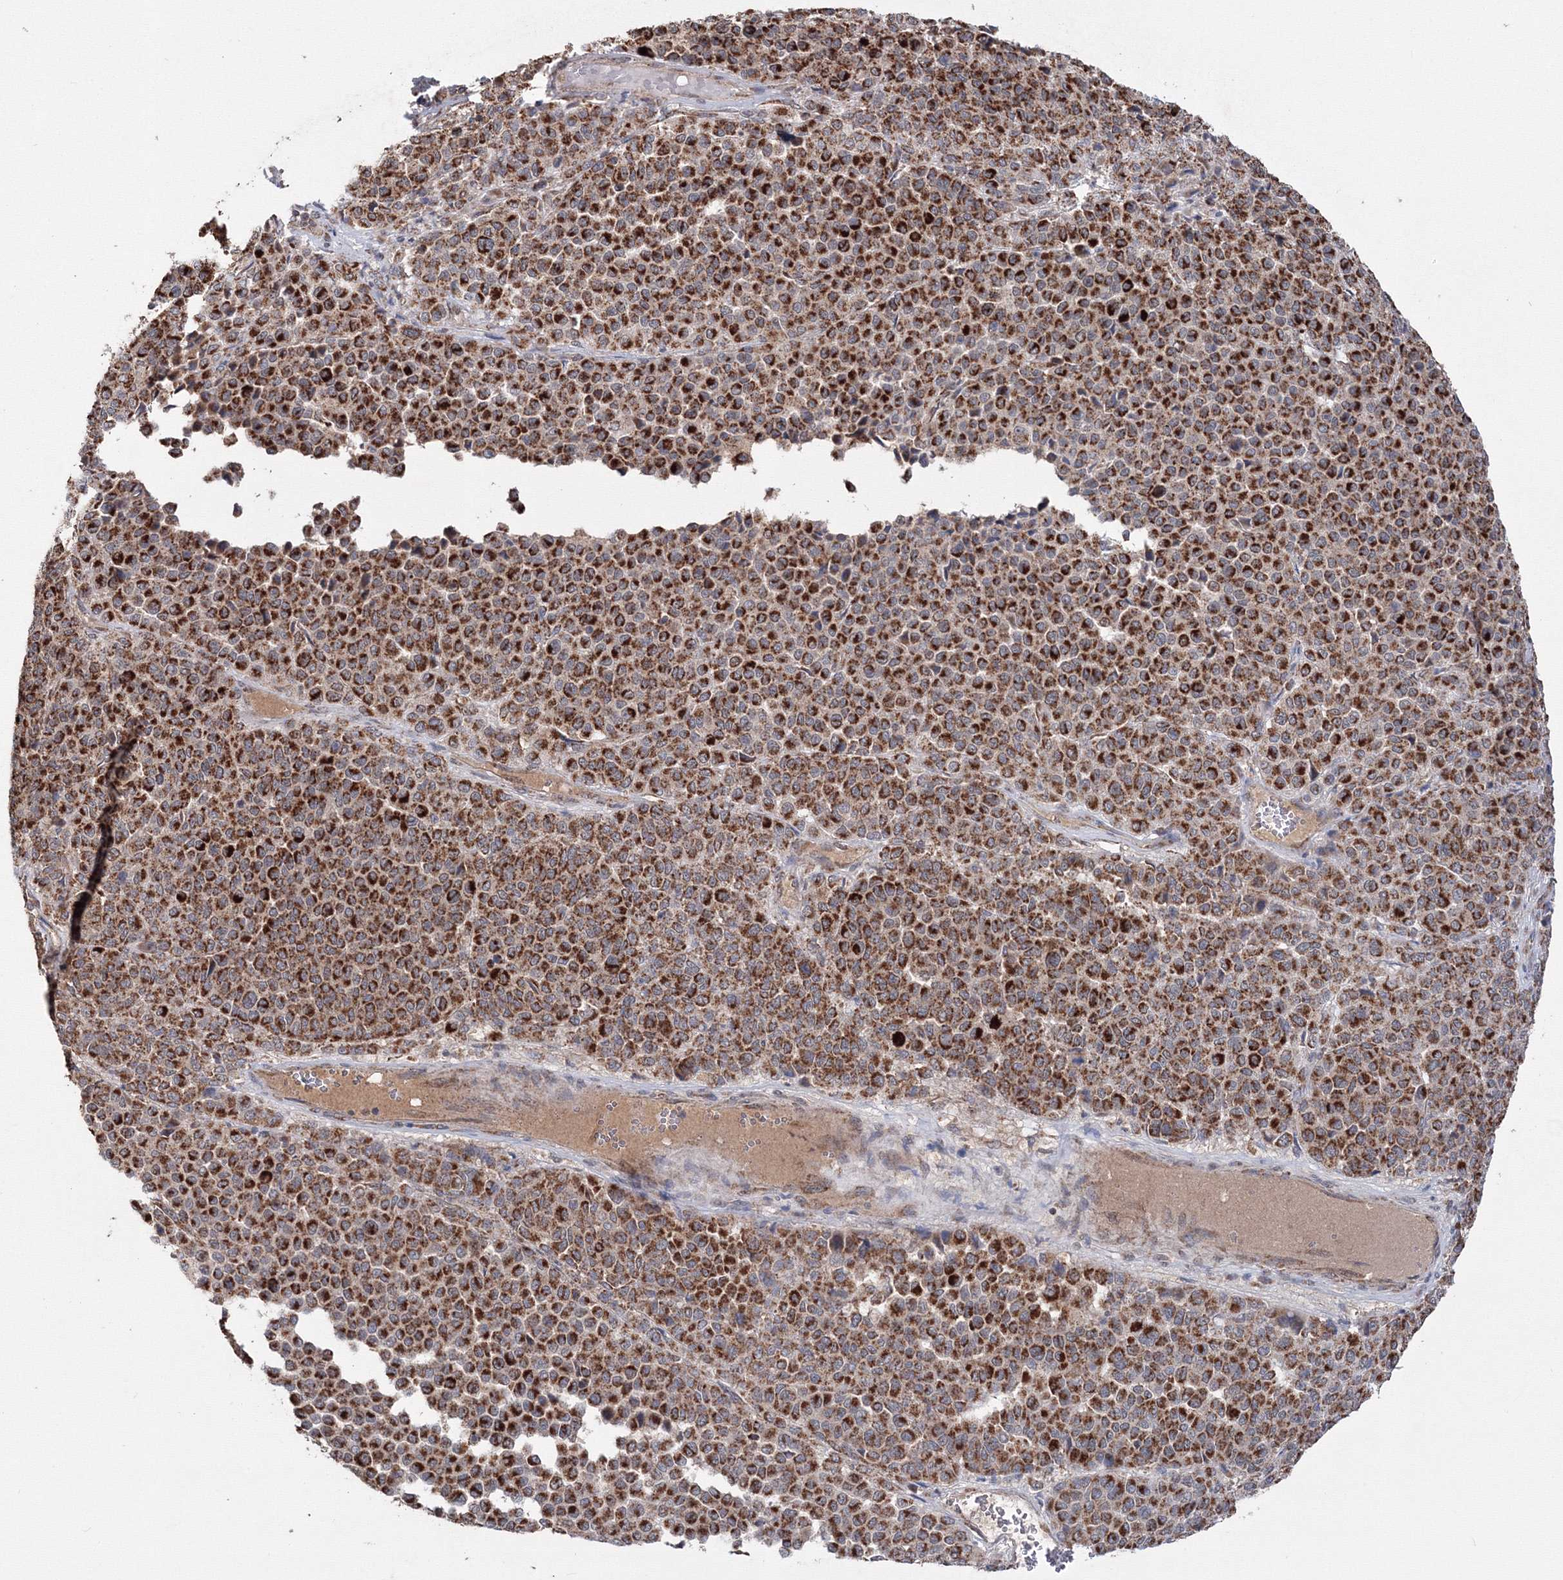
{"staining": {"intensity": "strong", "quantity": ">75%", "location": "cytoplasmic/membranous"}, "tissue": "melanoma", "cell_type": "Tumor cells", "image_type": "cancer", "snomed": [{"axis": "morphology", "description": "Malignant melanoma, Metastatic site"}, {"axis": "topography", "description": "Pancreas"}], "caption": "A histopathology image of human melanoma stained for a protein reveals strong cytoplasmic/membranous brown staining in tumor cells.", "gene": "PEX13", "patient": {"sex": "female", "age": 30}}